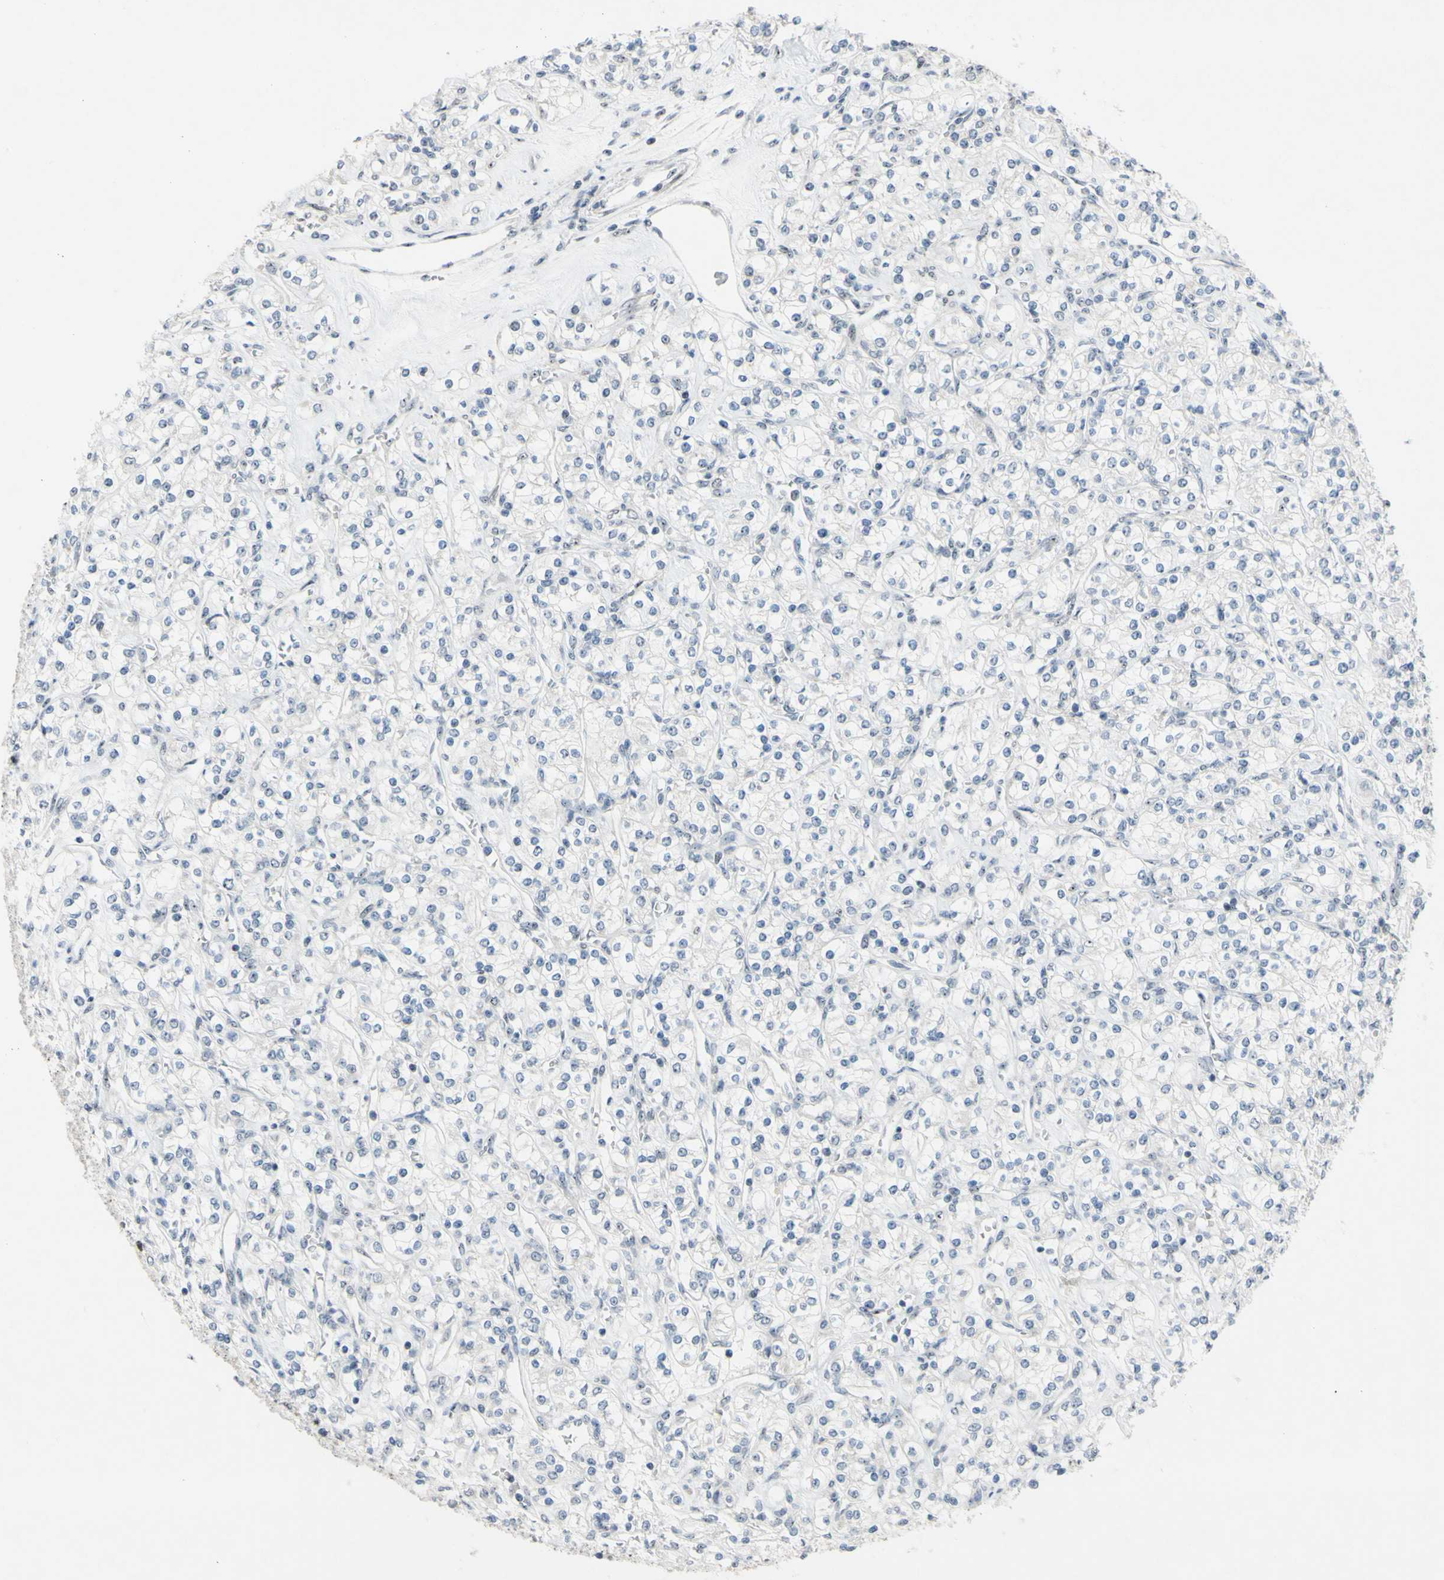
{"staining": {"intensity": "negative", "quantity": "none", "location": "none"}, "tissue": "renal cancer", "cell_type": "Tumor cells", "image_type": "cancer", "snomed": [{"axis": "morphology", "description": "Adenocarcinoma, NOS"}, {"axis": "topography", "description": "Kidney"}], "caption": "Tumor cells are negative for brown protein staining in renal cancer.", "gene": "POLR1A", "patient": {"sex": "male", "age": 77}}